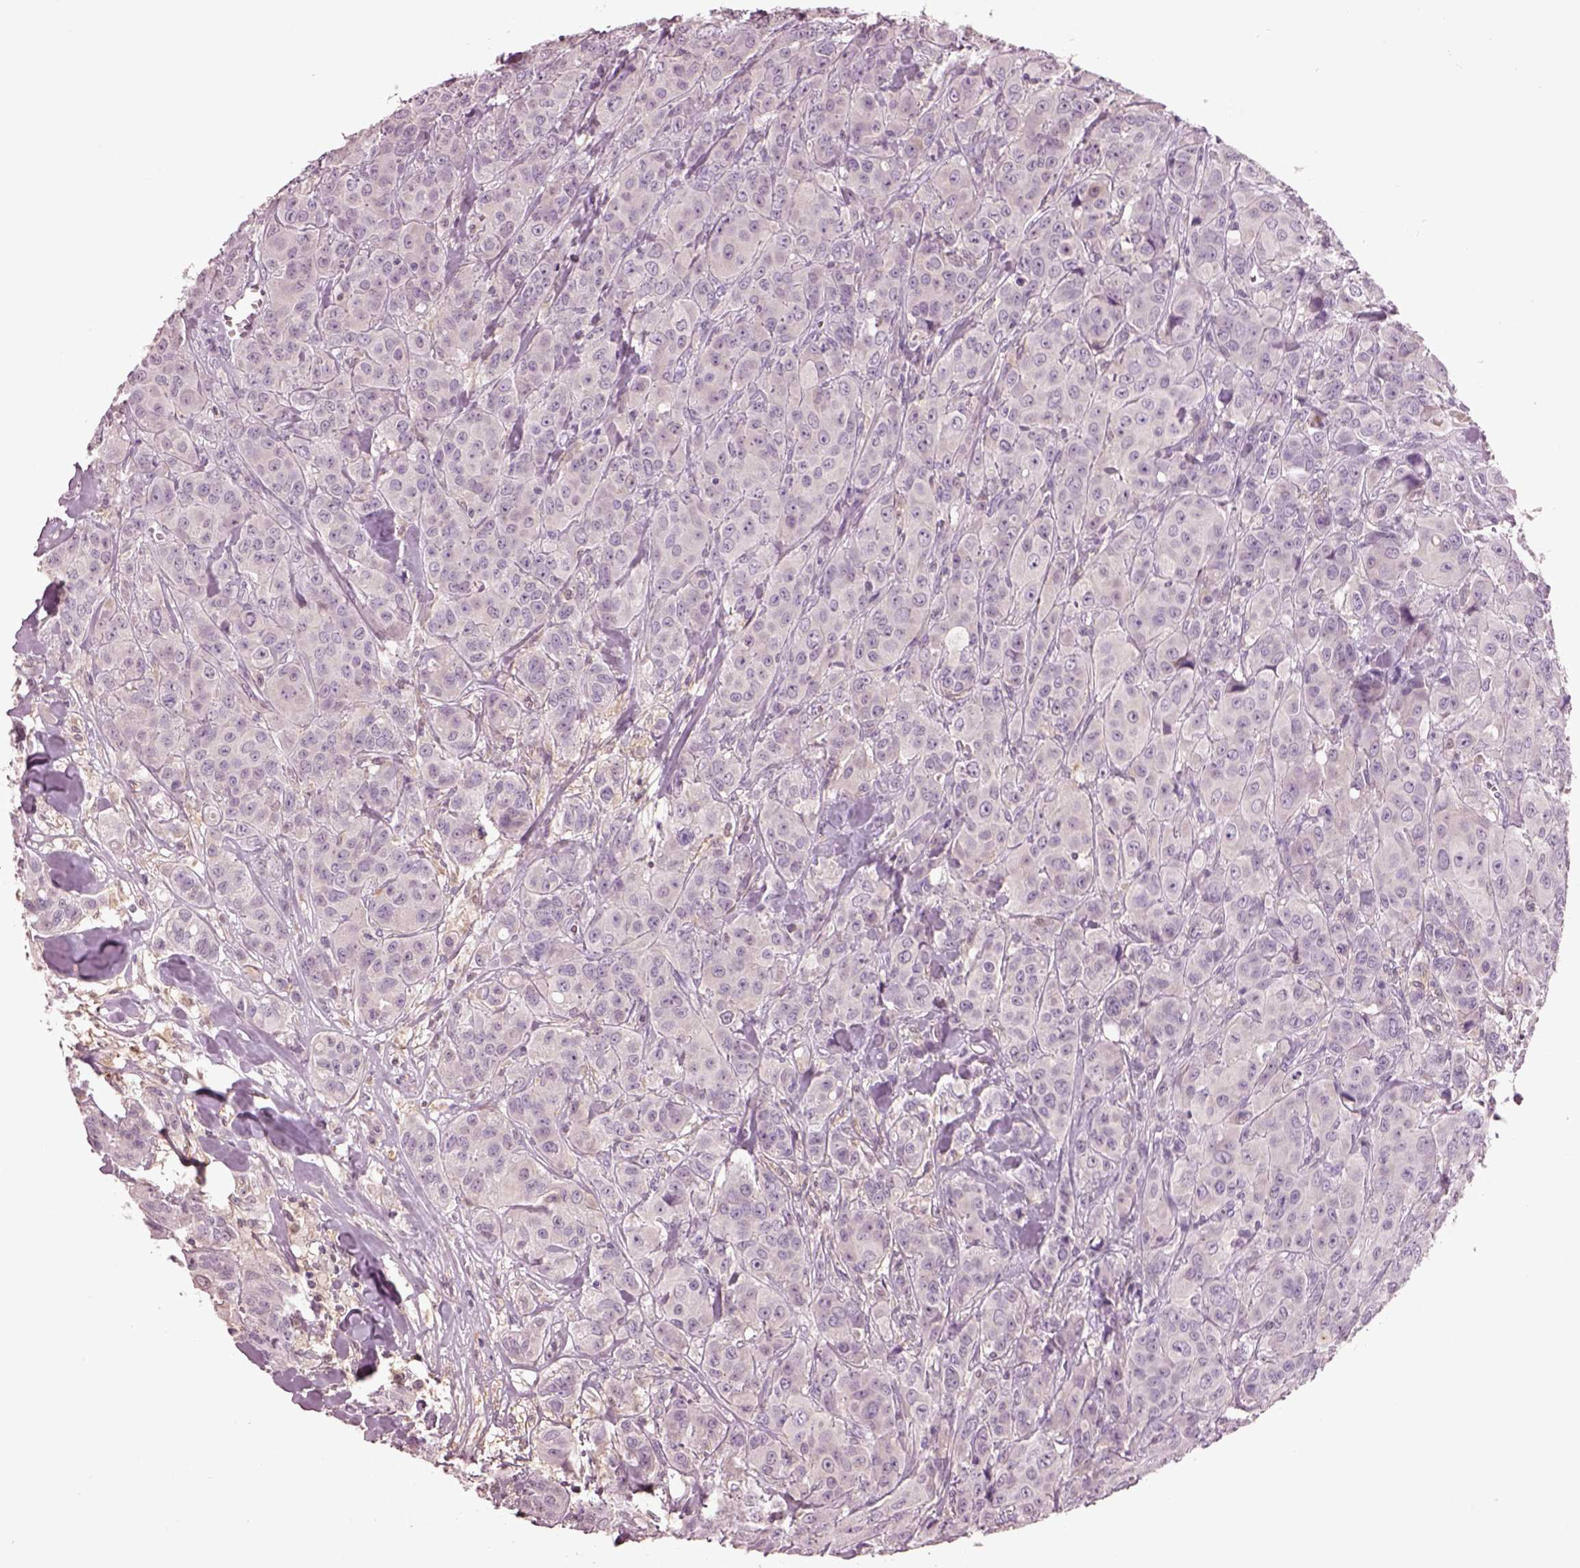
{"staining": {"intensity": "negative", "quantity": "none", "location": "none"}, "tissue": "breast cancer", "cell_type": "Tumor cells", "image_type": "cancer", "snomed": [{"axis": "morphology", "description": "Duct carcinoma"}, {"axis": "topography", "description": "Breast"}], "caption": "An immunohistochemistry (IHC) micrograph of breast cancer is shown. There is no staining in tumor cells of breast cancer.", "gene": "CLPSL1", "patient": {"sex": "female", "age": 43}}